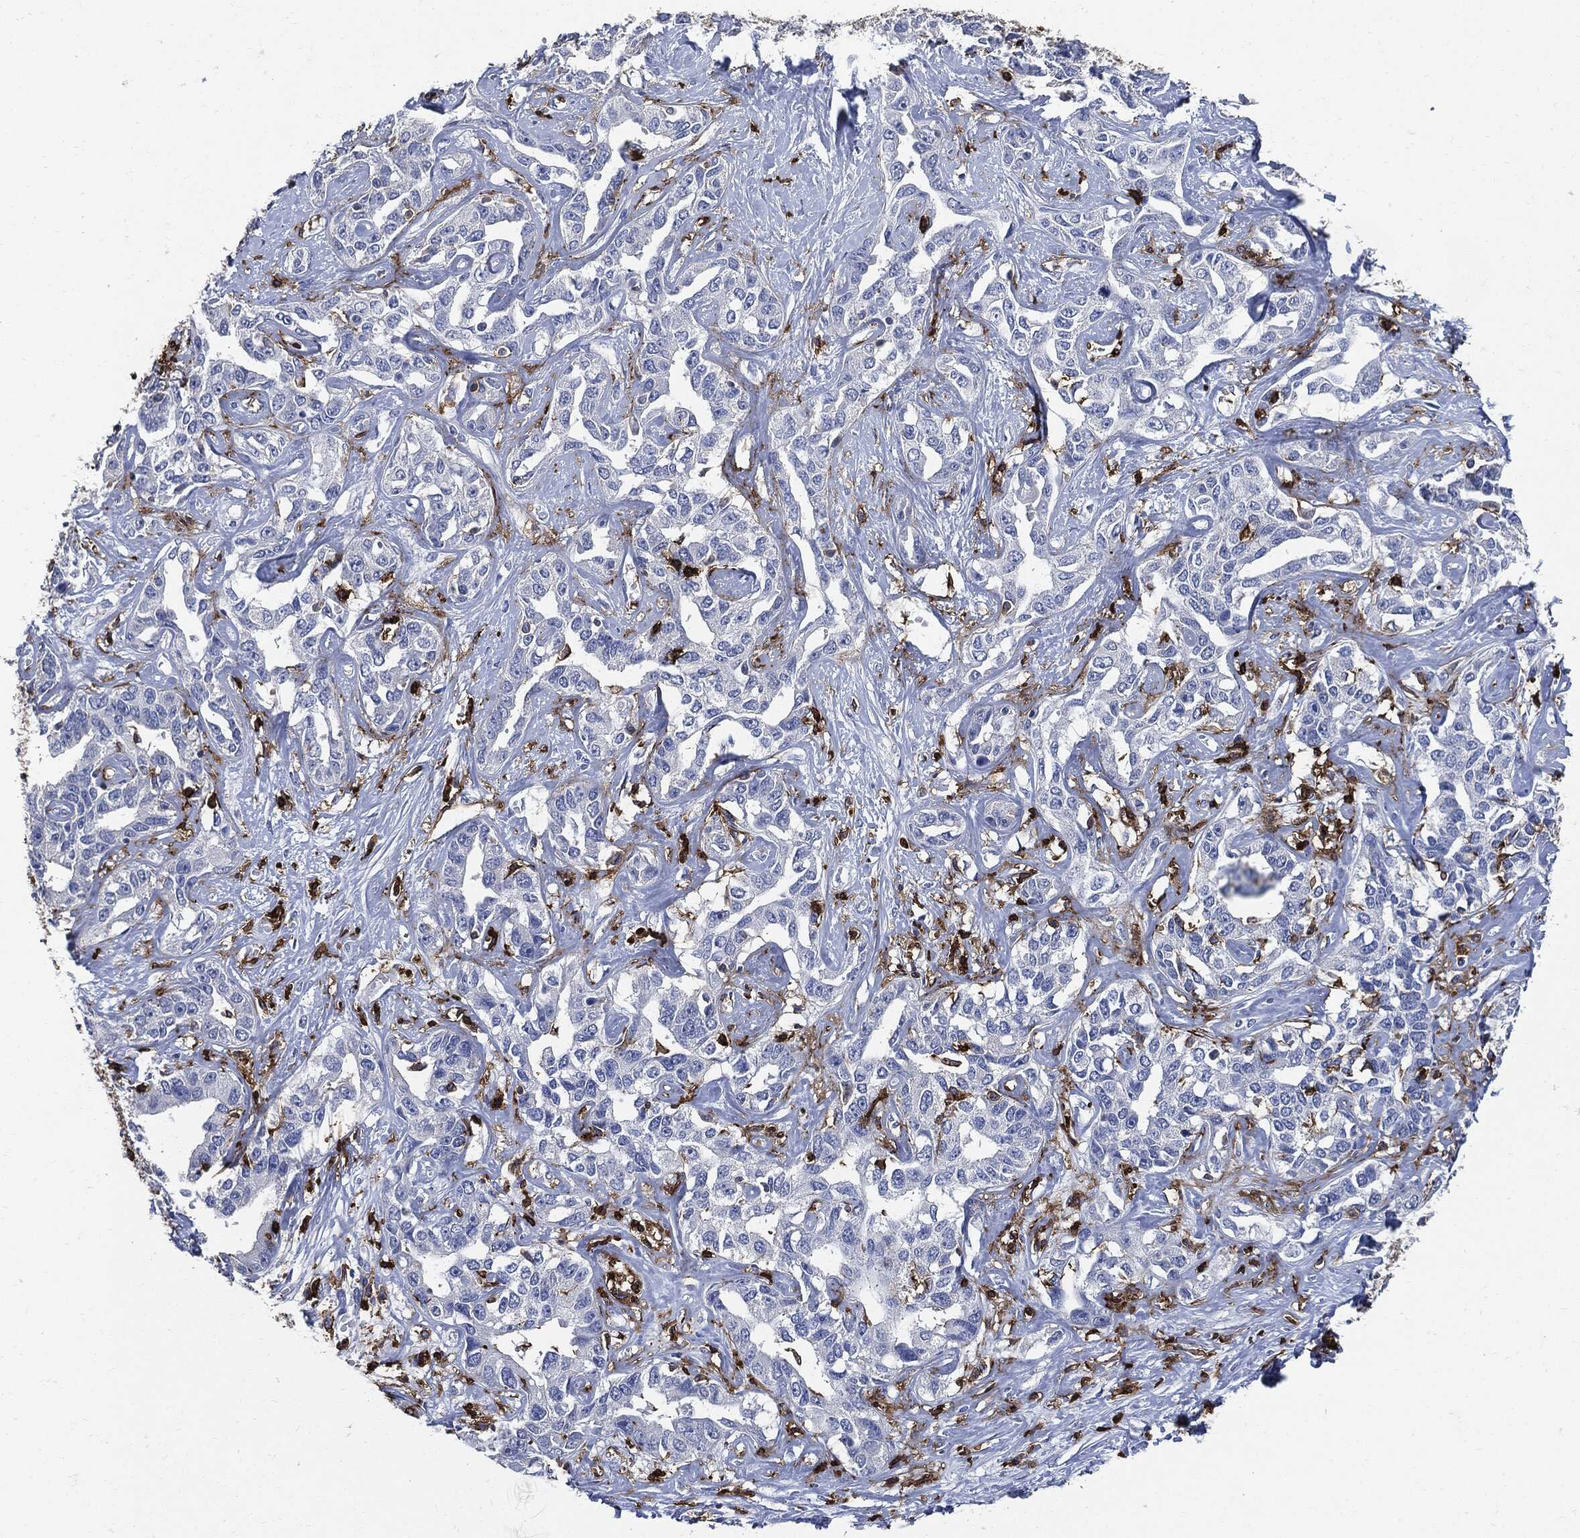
{"staining": {"intensity": "negative", "quantity": "none", "location": "none"}, "tissue": "liver cancer", "cell_type": "Tumor cells", "image_type": "cancer", "snomed": [{"axis": "morphology", "description": "Cholangiocarcinoma"}, {"axis": "topography", "description": "Liver"}], "caption": "Liver cancer (cholangiocarcinoma) was stained to show a protein in brown. There is no significant expression in tumor cells. Brightfield microscopy of immunohistochemistry (IHC) stained with DAB (brown) and hematoxylin (blue), captured at high magnification.", "gene": "PTPRC", "patient": {"sex": "male", "age": 59}}